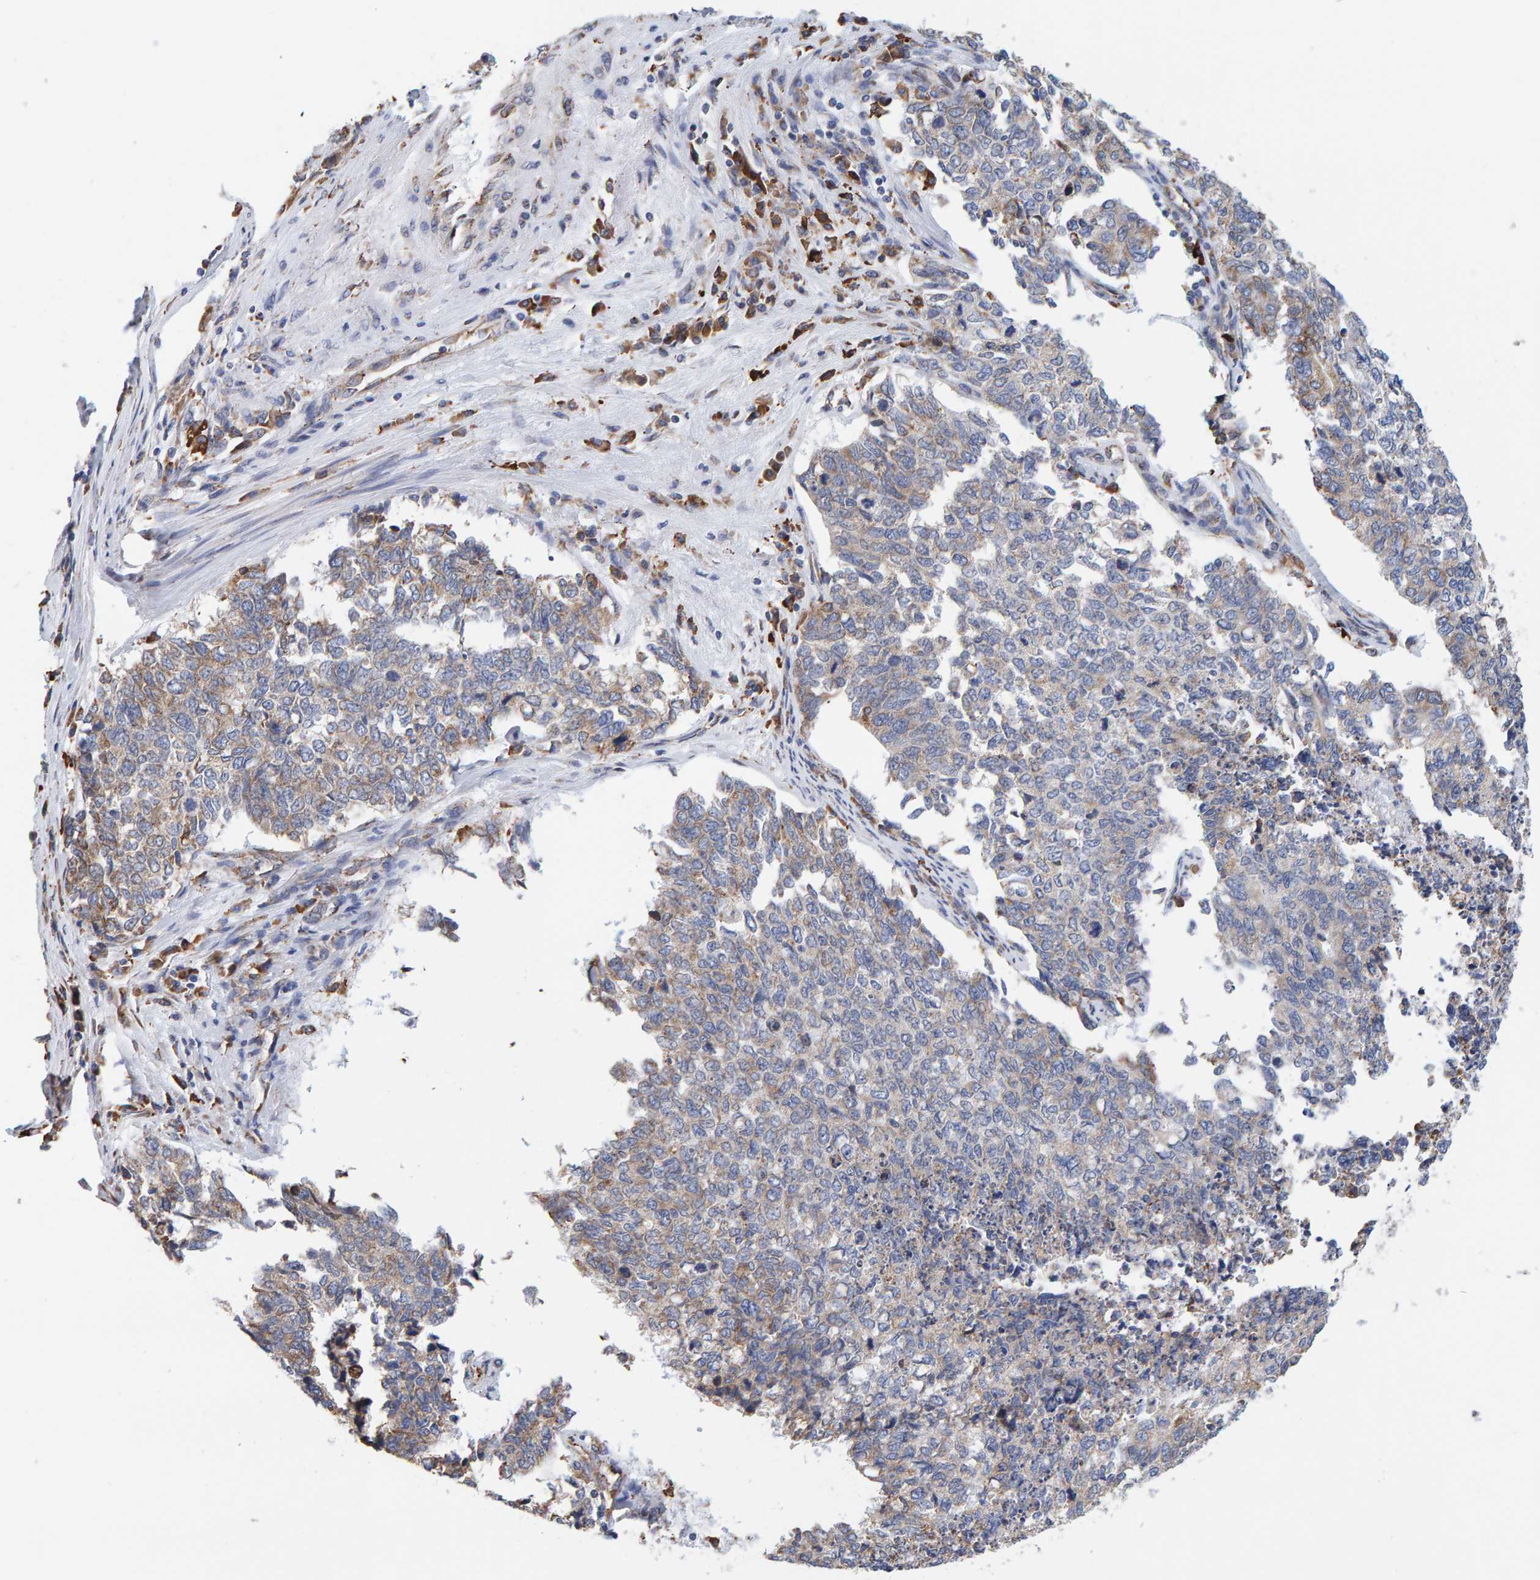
{"staining": {"intensity": "moderate", "quantity": "<25%", "location": "cytoplasmic/membranous"}, "tissue": "cervical cancer", "cell_type": "Tumor cells", "image_type": "cancer", "snomed": [{"axis": "morphology", "description": "Squamous cell carcinoma, NOS"}, {"axis": "topography", "description": "Cervix"}], "caption": "High-magnification brightfield microscopy of cervical cancer stained with DAB (brown) and counterstained with hematoxylin (blue). tumor cells exhibit moderate cytoplasmic/membranous staining is present in about<25% of cells.", "gene": "SGPL1", "patient": {"sex": "female", "age": 63}}